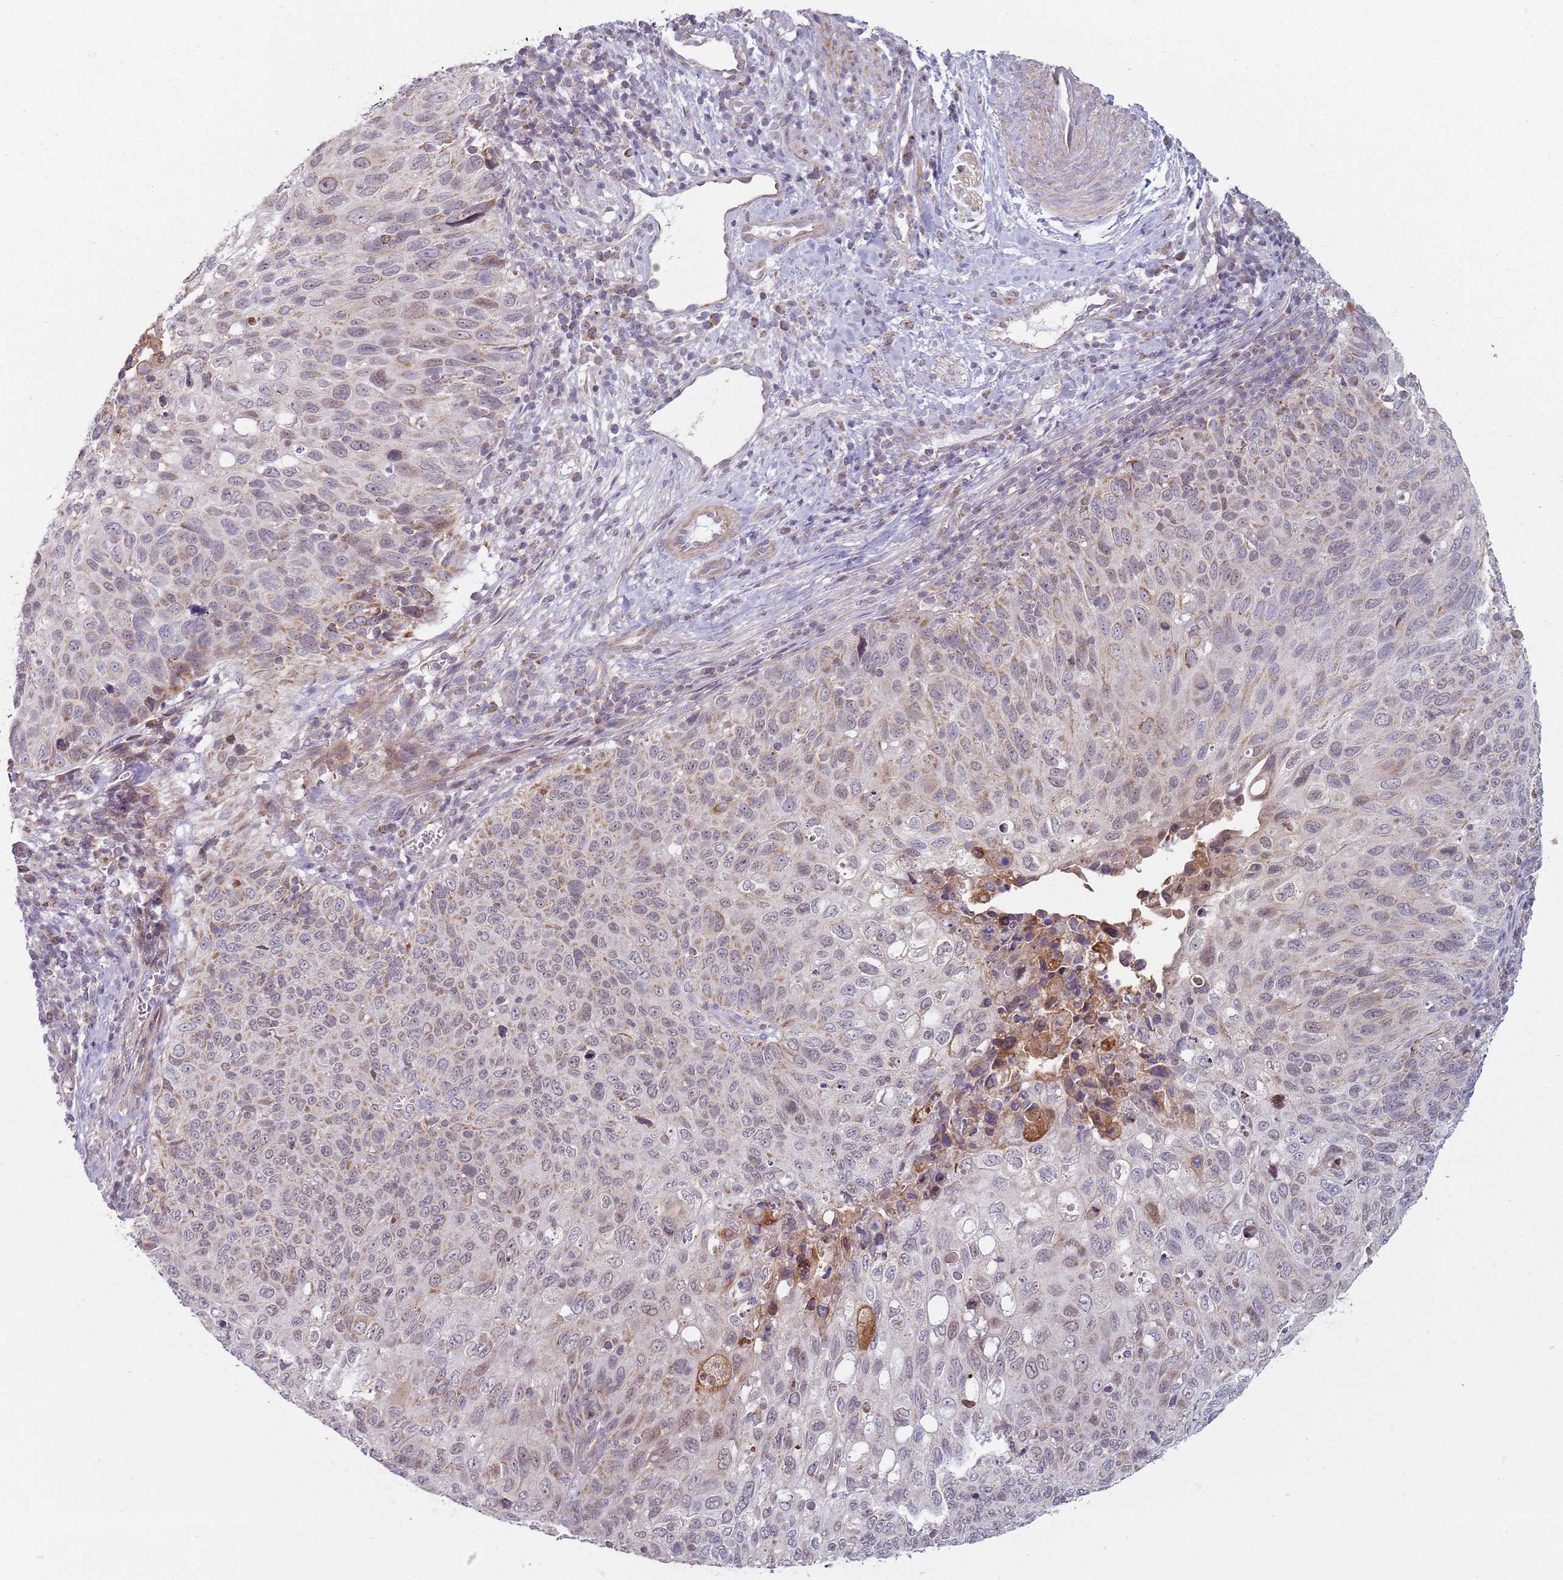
{"staining": {"intensity": "weak", "quantity": "25%-75%", "location": "cytoplasmic/membranous"}, "tissue": "cervical cancer", "cell_type": "Tumor cells", "image_type": "cancer", "snomed": [{"axis": "morphology", "description": "Squamous cell carcinoma, NOS"}, {"axis": "topography", "description": "Cervix"}], "caption": "Cervical squamous cell carcinoma stained with a protein marker reveals weak staining in tumor cells.", "gene": "GAS8", "patient": {"sex": "female", "age": 70}}